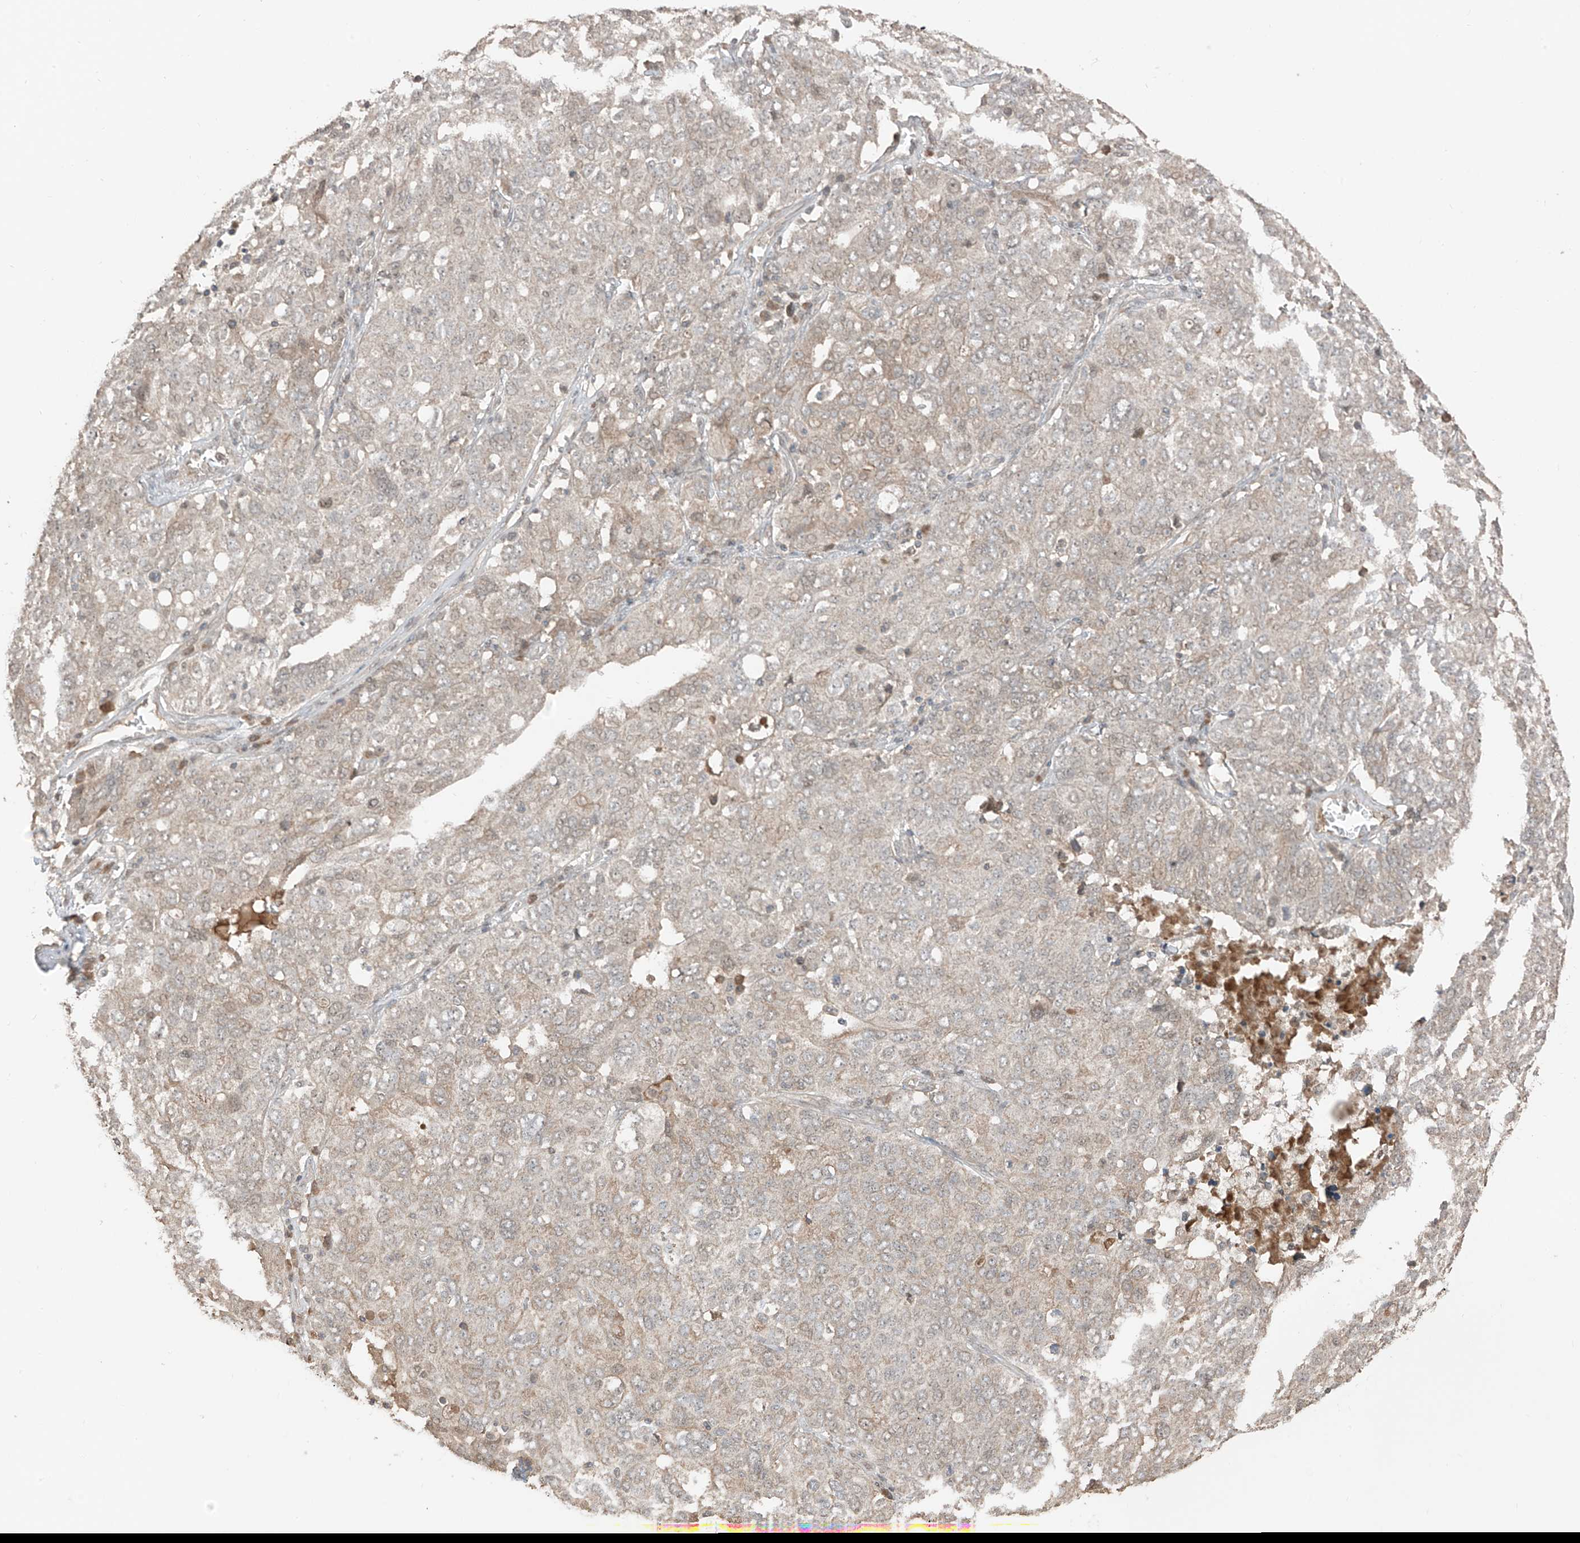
{"staining": {"intensity": "weak", "quantity": "<25%", "location": "cytoplasmic/membranous"}, "tissue": "ovarian cancer", "cell_type": "Tumor cells", "image_type": "cancer", "snomed": [{"axis": "morphology", "description": "Carcinoma, endometroid"}, {"axis": "topography", "description": "Ovary"}], "caption": "This is a photomicrograph of immunohistochemistry staining of ovarian cancer (endometroid carcinoma), which shows no staining in tumor cells.", "gene": "COLGALT2", "patient": {"sex": "female", "age": 62}}